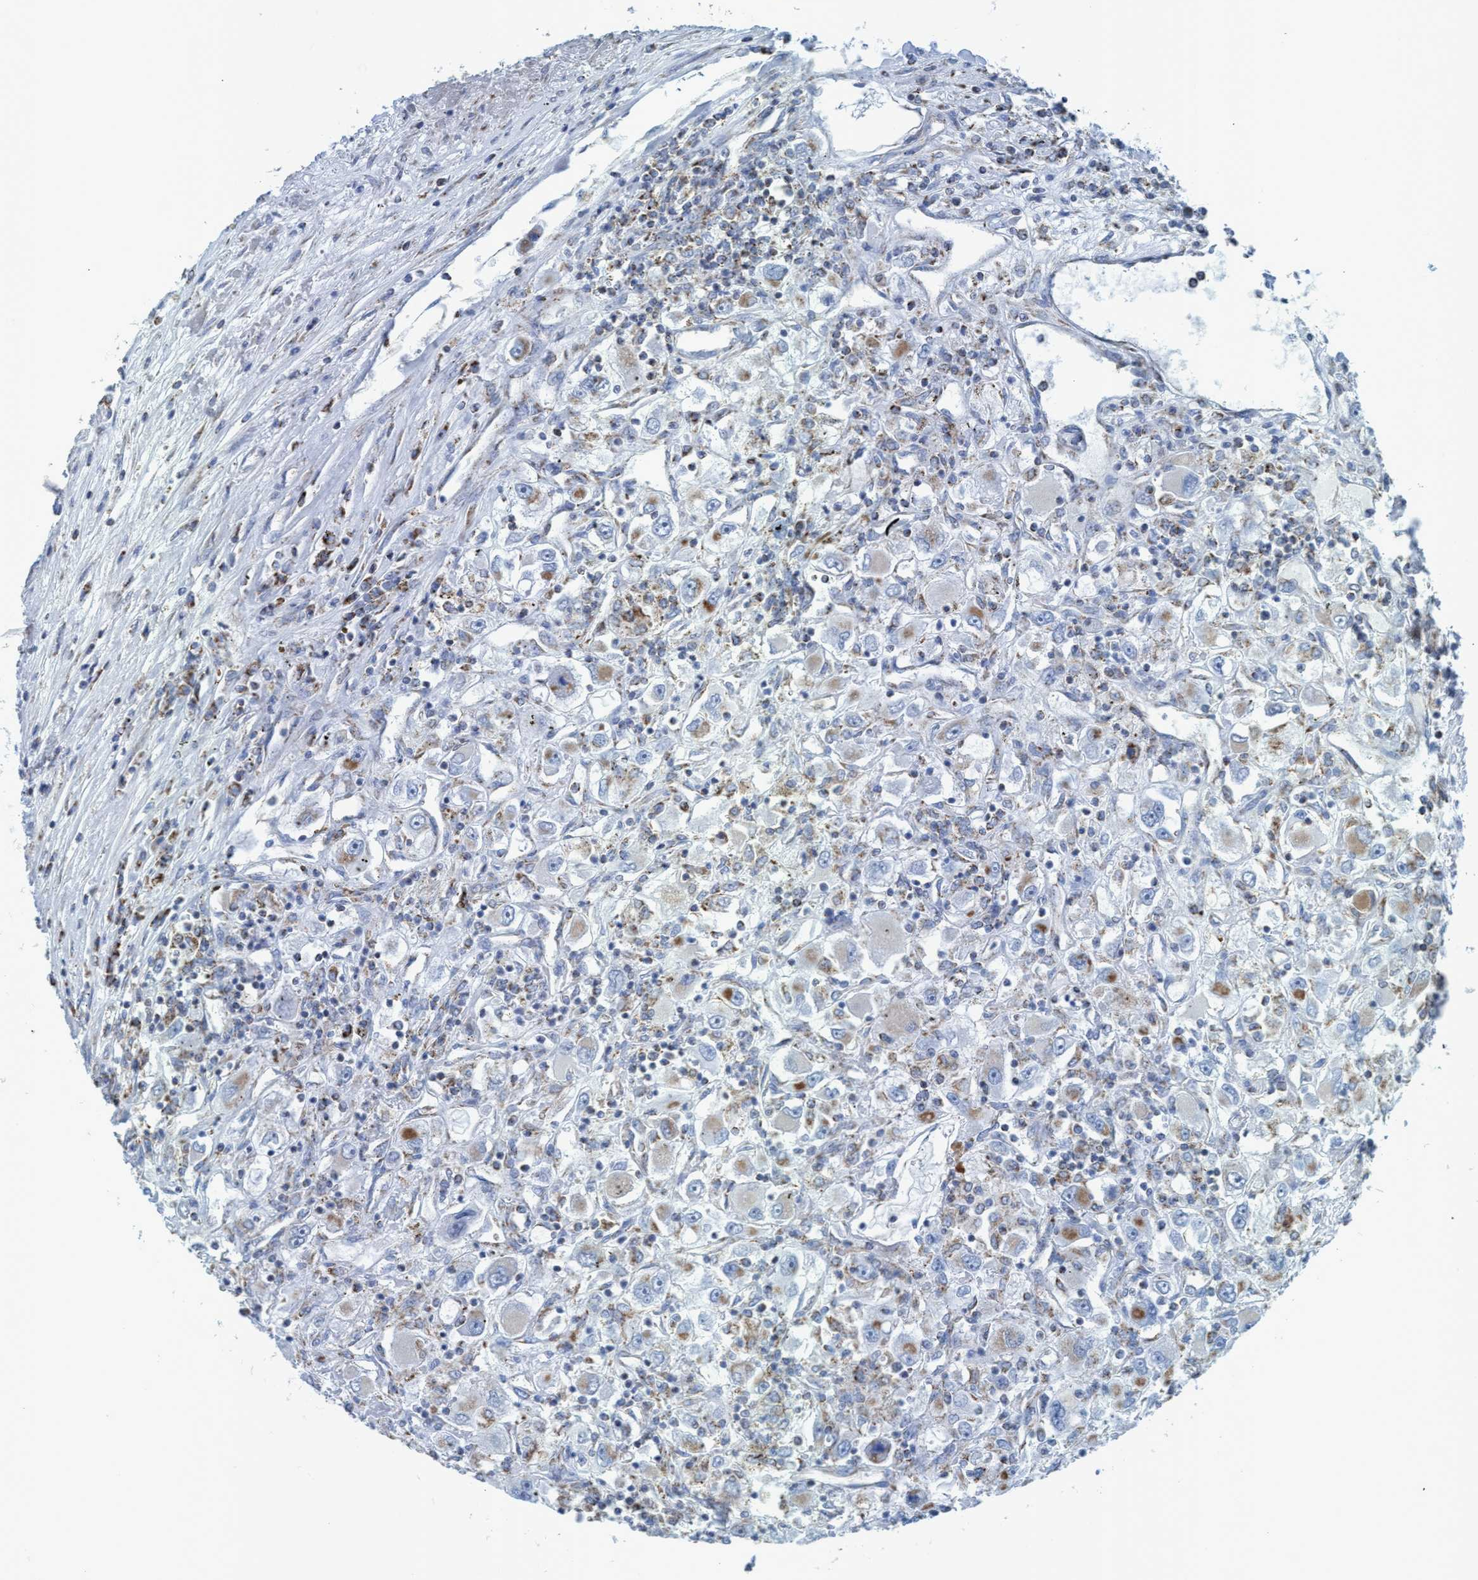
{"staining": {"intensity": "moderate", "quantity": "<25%", "location": "cytoplasmic/membranous"}, "tissue": "renal cancer", "cell_type": "Tumor cells", "image_type": "cancer", "snomed": [{"axis": "morphology", "description": "Adenocarcinoma, NOS"}, {"axis": "topography", "description": "Kidney"}], "caption": "Immunohistochemical staining of human renal adenocarcinoma demonstrates low levels of moderate cytoplasmic/membranous protein positivity in approximately <25% of tumor cells. The protein is shown in brown color, while the nuclei are stained blue.", "gene": "GGA3", "patient": {"sex": "female", "age": 52}}